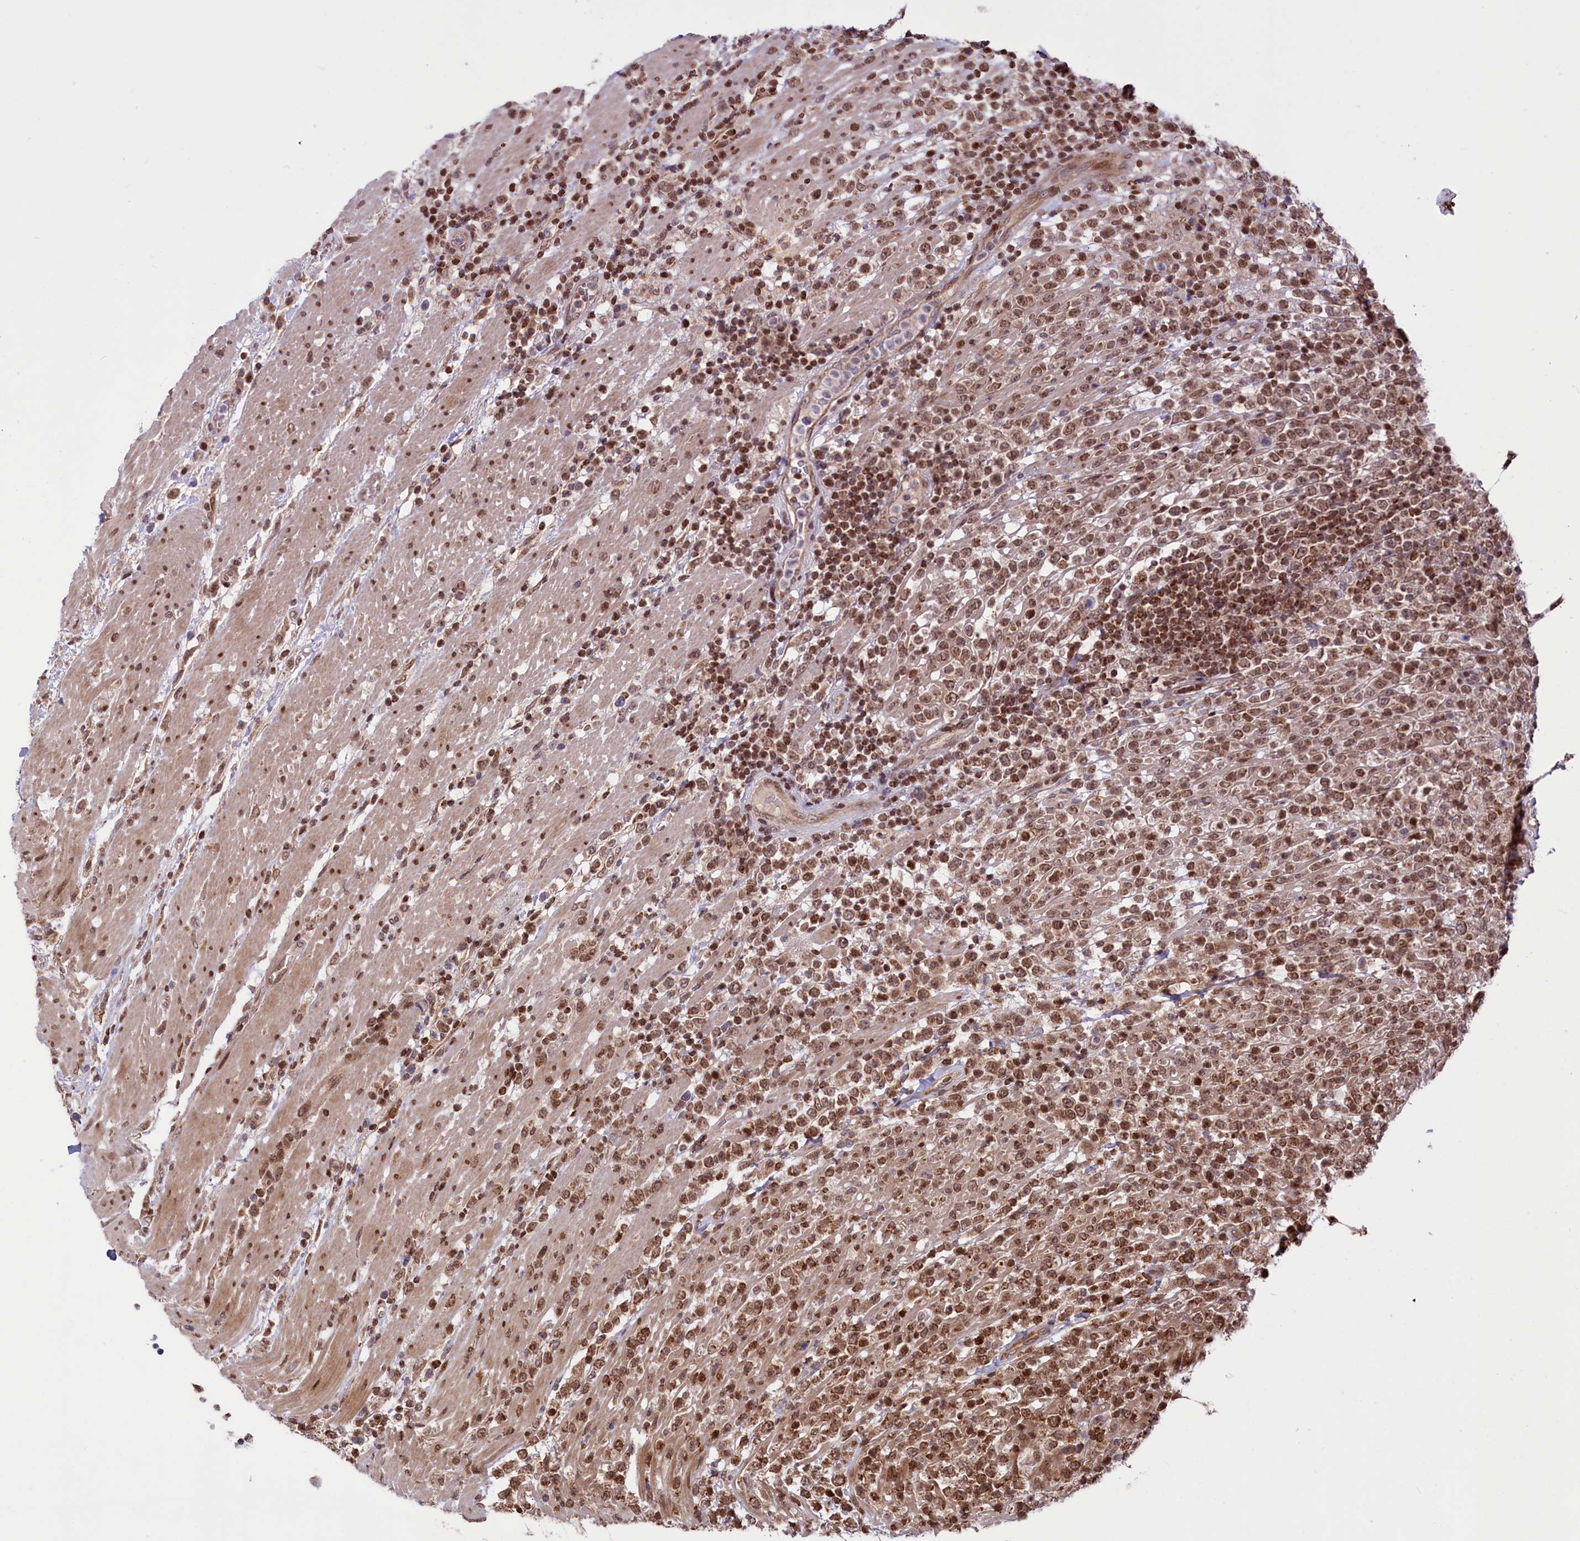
{"staining": {"intensity": "moderate", "quantity": ">75%", "location": "cytoplasmic/membranous,nuclear"}, "tissue": "lymphoma", "cell_type": "Tumor cells", "image_type": "cancer", "snomed": [{"axis": "morphology", "description": "Malignant lymphoma, non-Hodgkin's type, High grade"}, {"axis": "topography", "description": "Colon"}], "caption": "A medium amount of moderate cytoplasmic/membranous and nuclear expression is present in about >75% of tumor cells in lymphoma tissue. Nuclei are stained in blue.", "gene": "PHC3", "patient": {"sex": "female", "age": 53}}